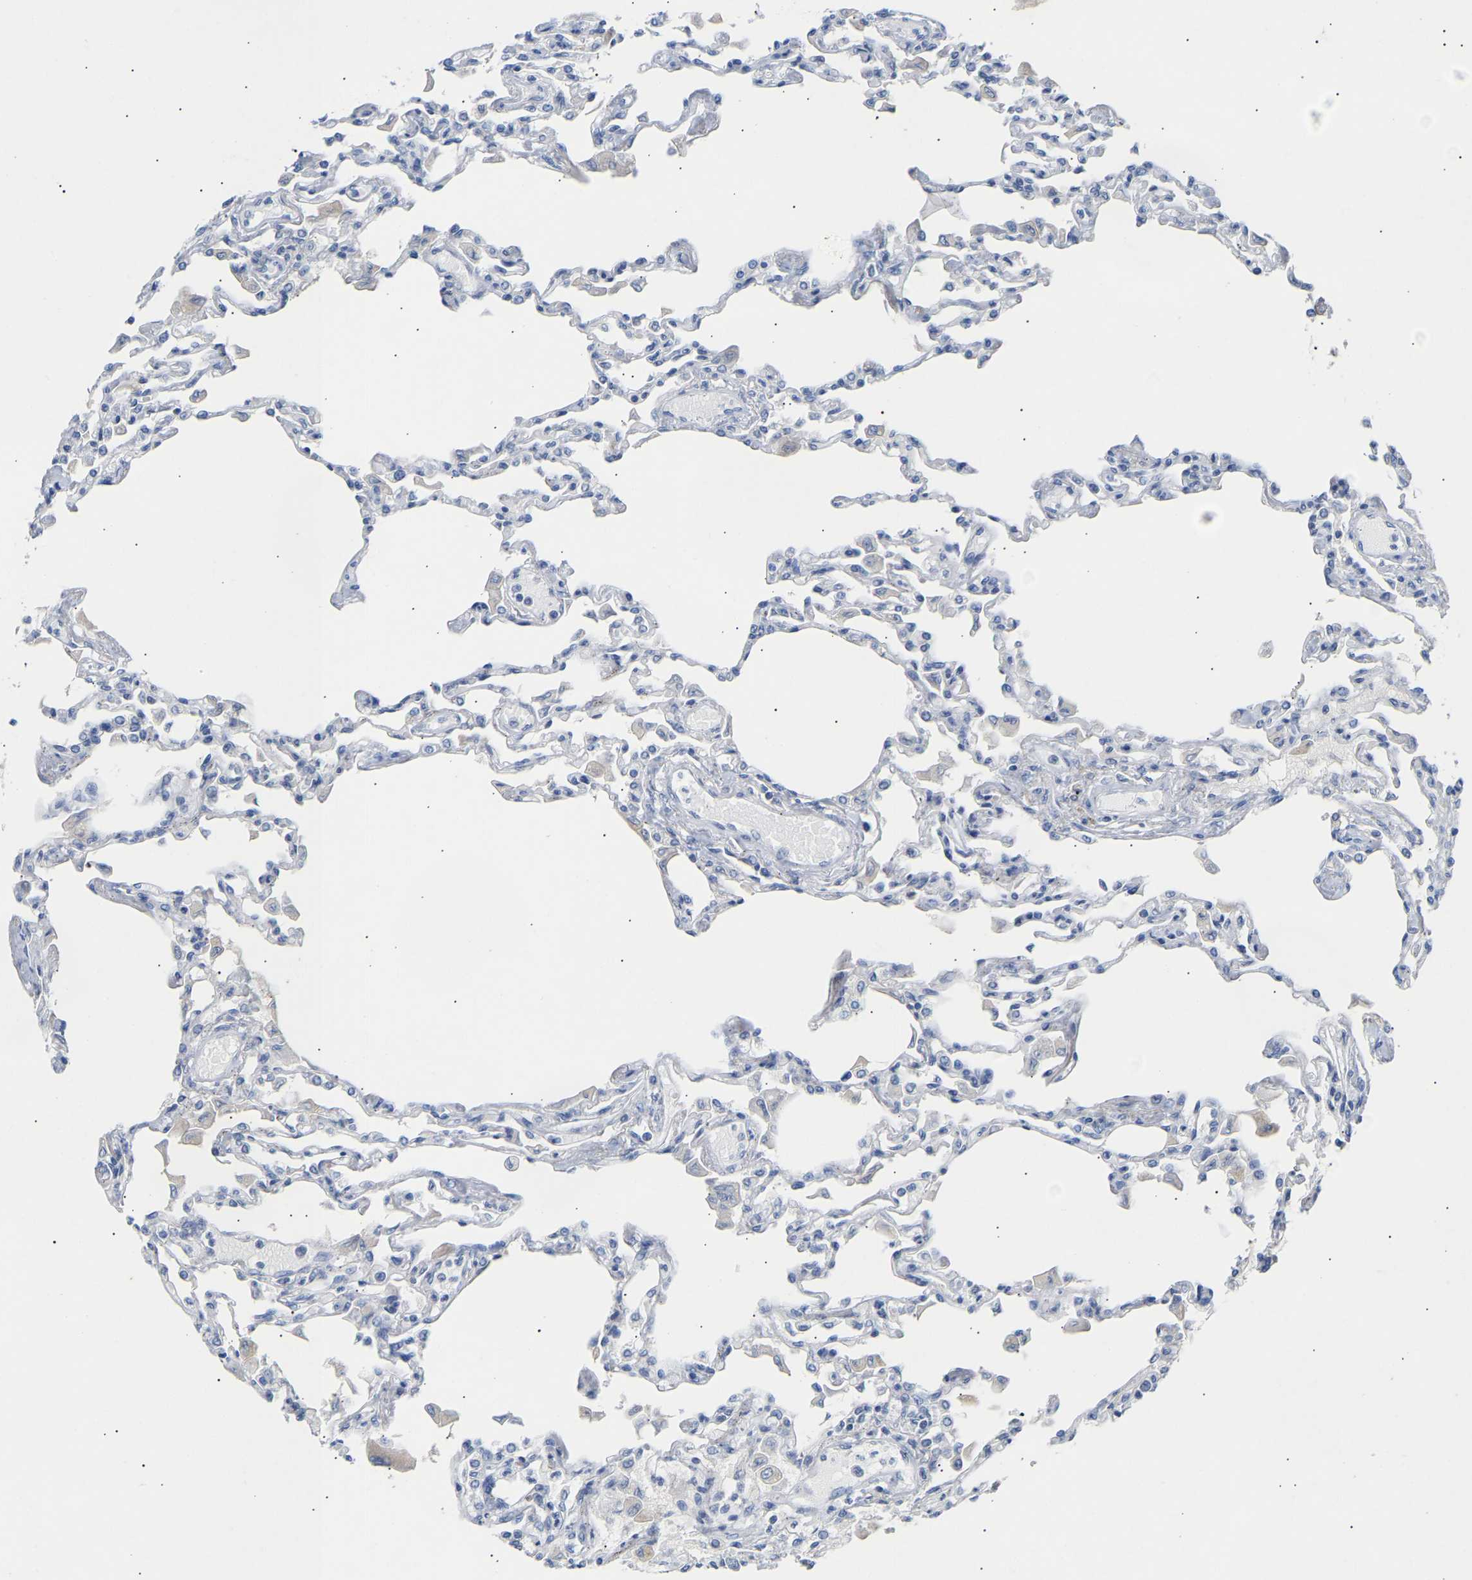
{"staining": {"intensity": "negative", "quantity": "none", "location": "none"}, "tissue": "lung", "cell_type": "Alveolar cells", "image_type": "normal", "snomed": [{"axis": "morphology", "description": "Normal tissue, NOS"}, {"axis": "topography", "description": "Bronchus"}, {"axis": "topography", "description": "Lung"}], "caption": "Immunohistochemistry (IHC) of unremarkable human lung shows no expression in alveolar cells.", "gene": "PEX1", "patient": {"sex": "female", "age": 49}}